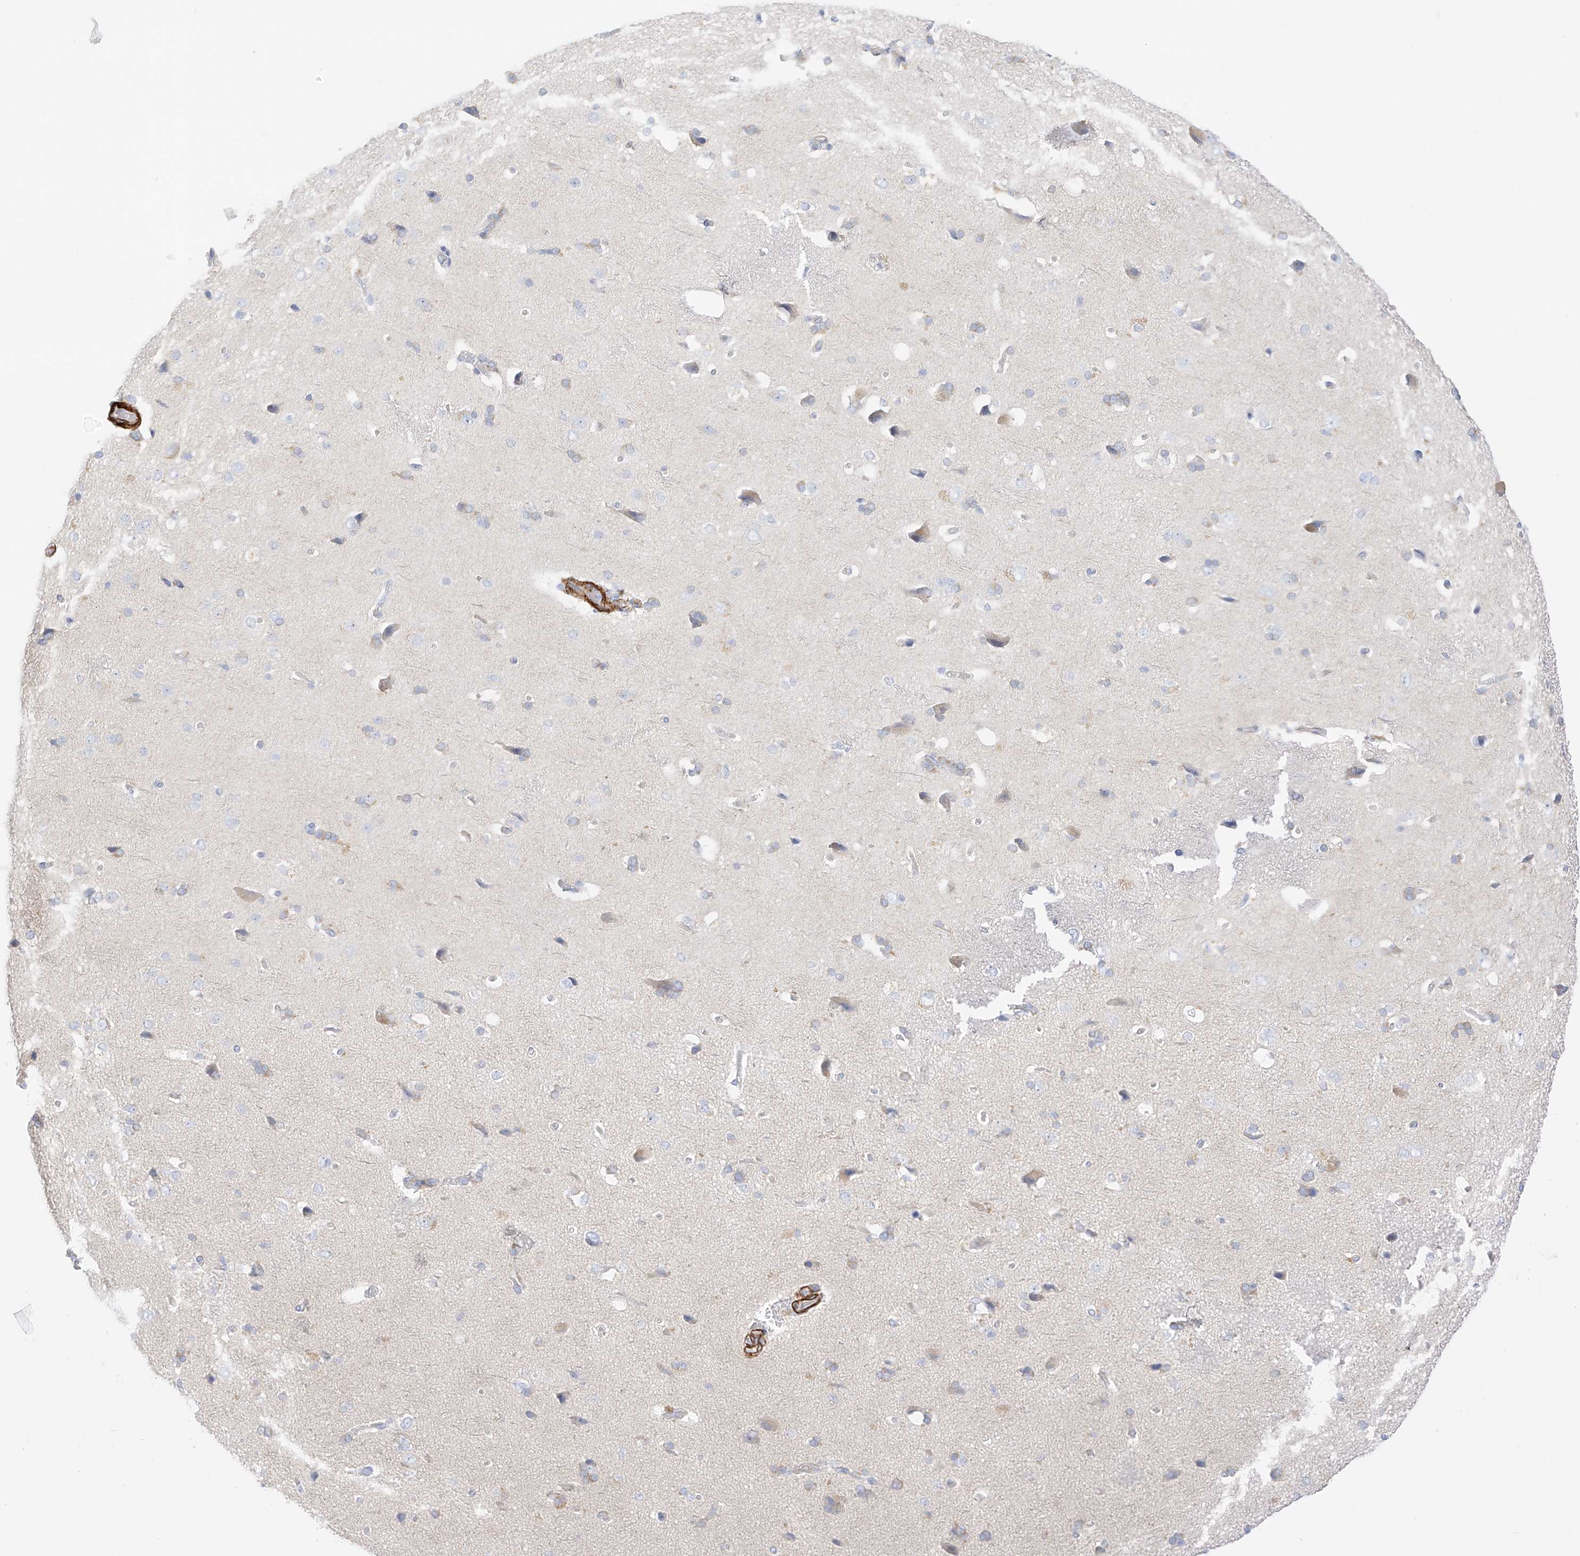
{"staining": {"intensity": "strong", "quantity": "<25%", "location": "cytoplasmic/membranous"}, "tissue": "cerebral cortex", "cell_type": "Endothelial cells", "image_type": "normal", "snomed": [{"axis": "morphology", "description": "Normal tissue, NOS"}, {"axis": "topography", "description": "Cerebral cortex"}], "caption": "Strong cytoplasmic/membranous staining for a protein is appreciated in approximately <25% of endothelial cells of unremarkable cerebral cortex using immunohistochemistry.", "gene": "ST3GAL5", "patient": {"sex": "male", "age": 62}}